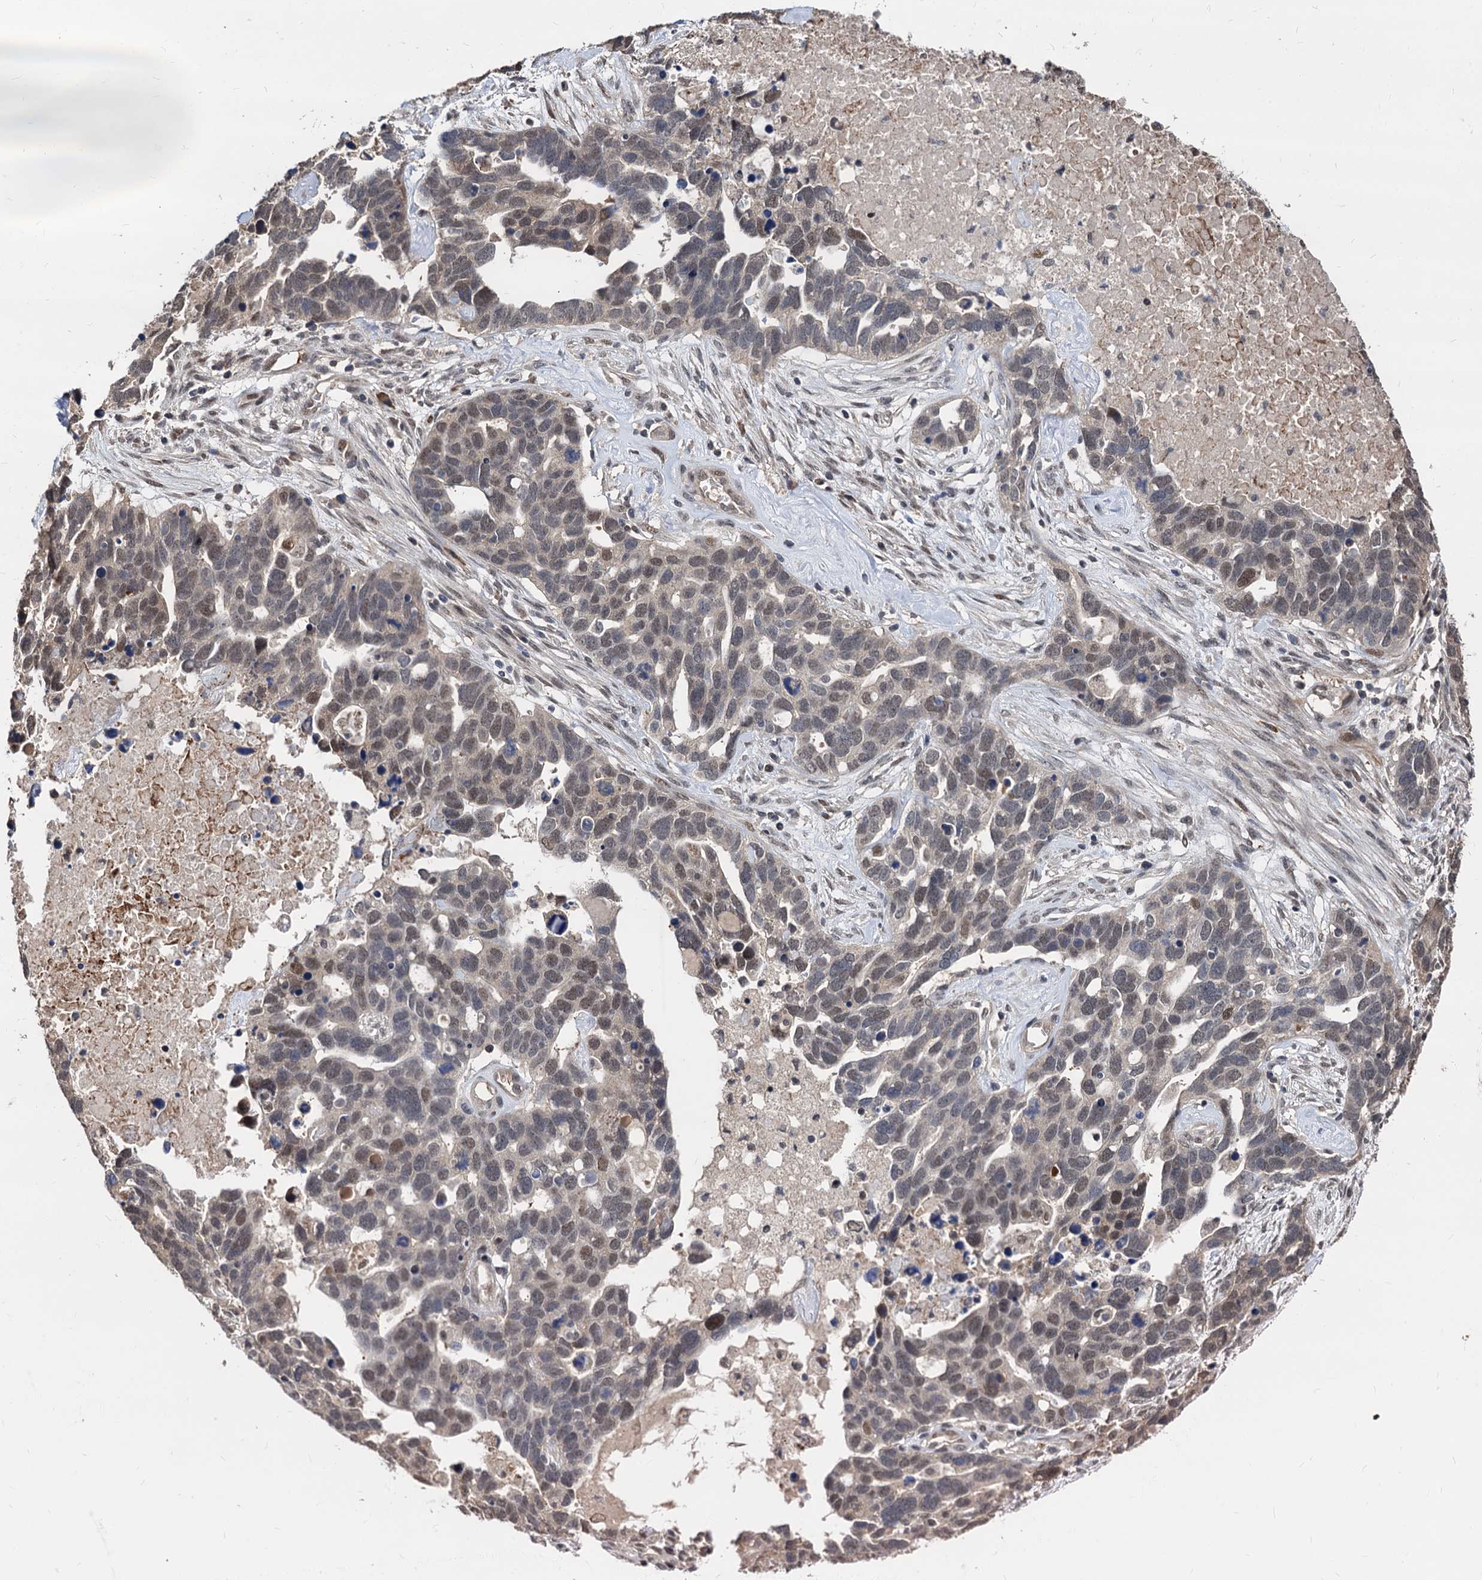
{"staining": {"intensity": "moderate", "quantity": ">75%", "location": "nuclear"}, "tissue": "ovarian cancer", "cell_type": "Tumor cells", "image_type": "cancer", "snomed": [{"axis": "morphology", "description": "Cystadenocarcinoma, serous, NOS"}, {"axis": "topography", "description": "Ovary"}], "caption": "Moderate nuclear expression for a protein is seen in about >75% of tumor cells of ovarian serous cystadenocarcinoma using immunohistochemistry (IHC).", "gene": "PSMD4", "patient": {"sex": "female", "age": 54}}